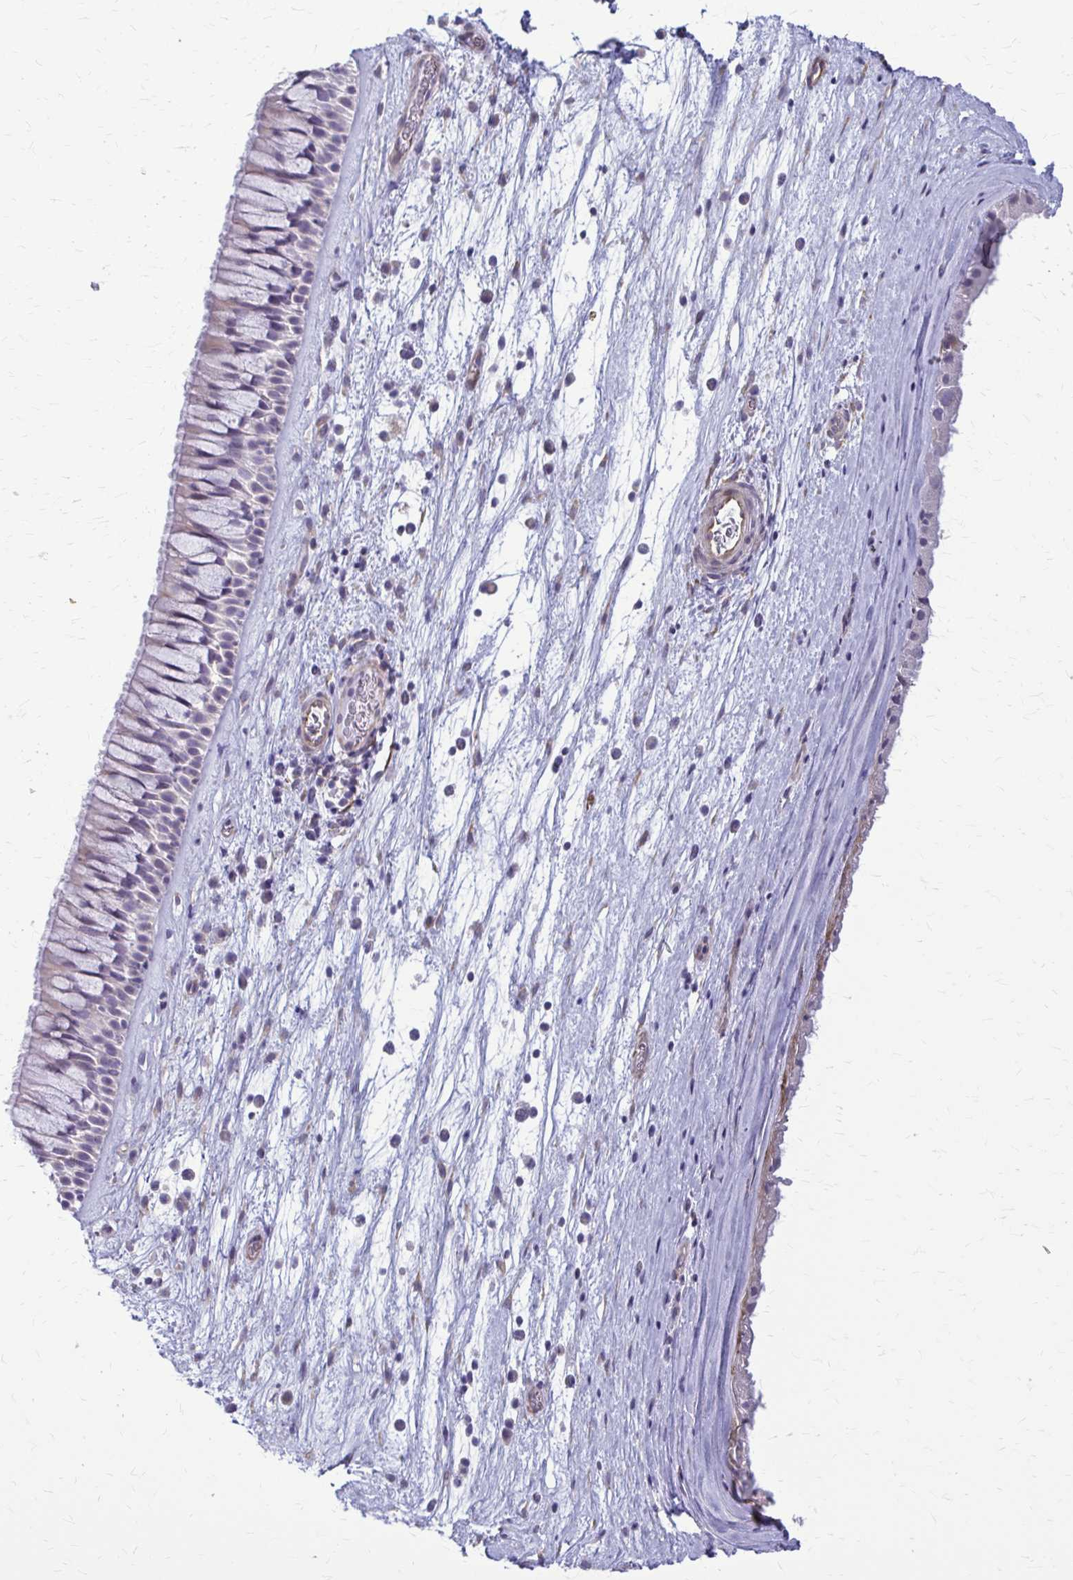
{"staining": {"intensity": "negative", "quantity": "none", "location": "none"}, "tissue": "nasopharynx", "cell_type": "Respiratory epithelial cells", "image_type": "normal", "snomed": [{"axis": "morphology", "description": "Normal tissue, NOS"}, {"axis": "topography", "description": "Nasopharynx"}], "caption": "Protein analysis of unremarkable nasopharynx displays no significant expression in respiratory epithelial cells.", "gene": "DEPP1", "patient": {"sex": "male", "age": 74}}